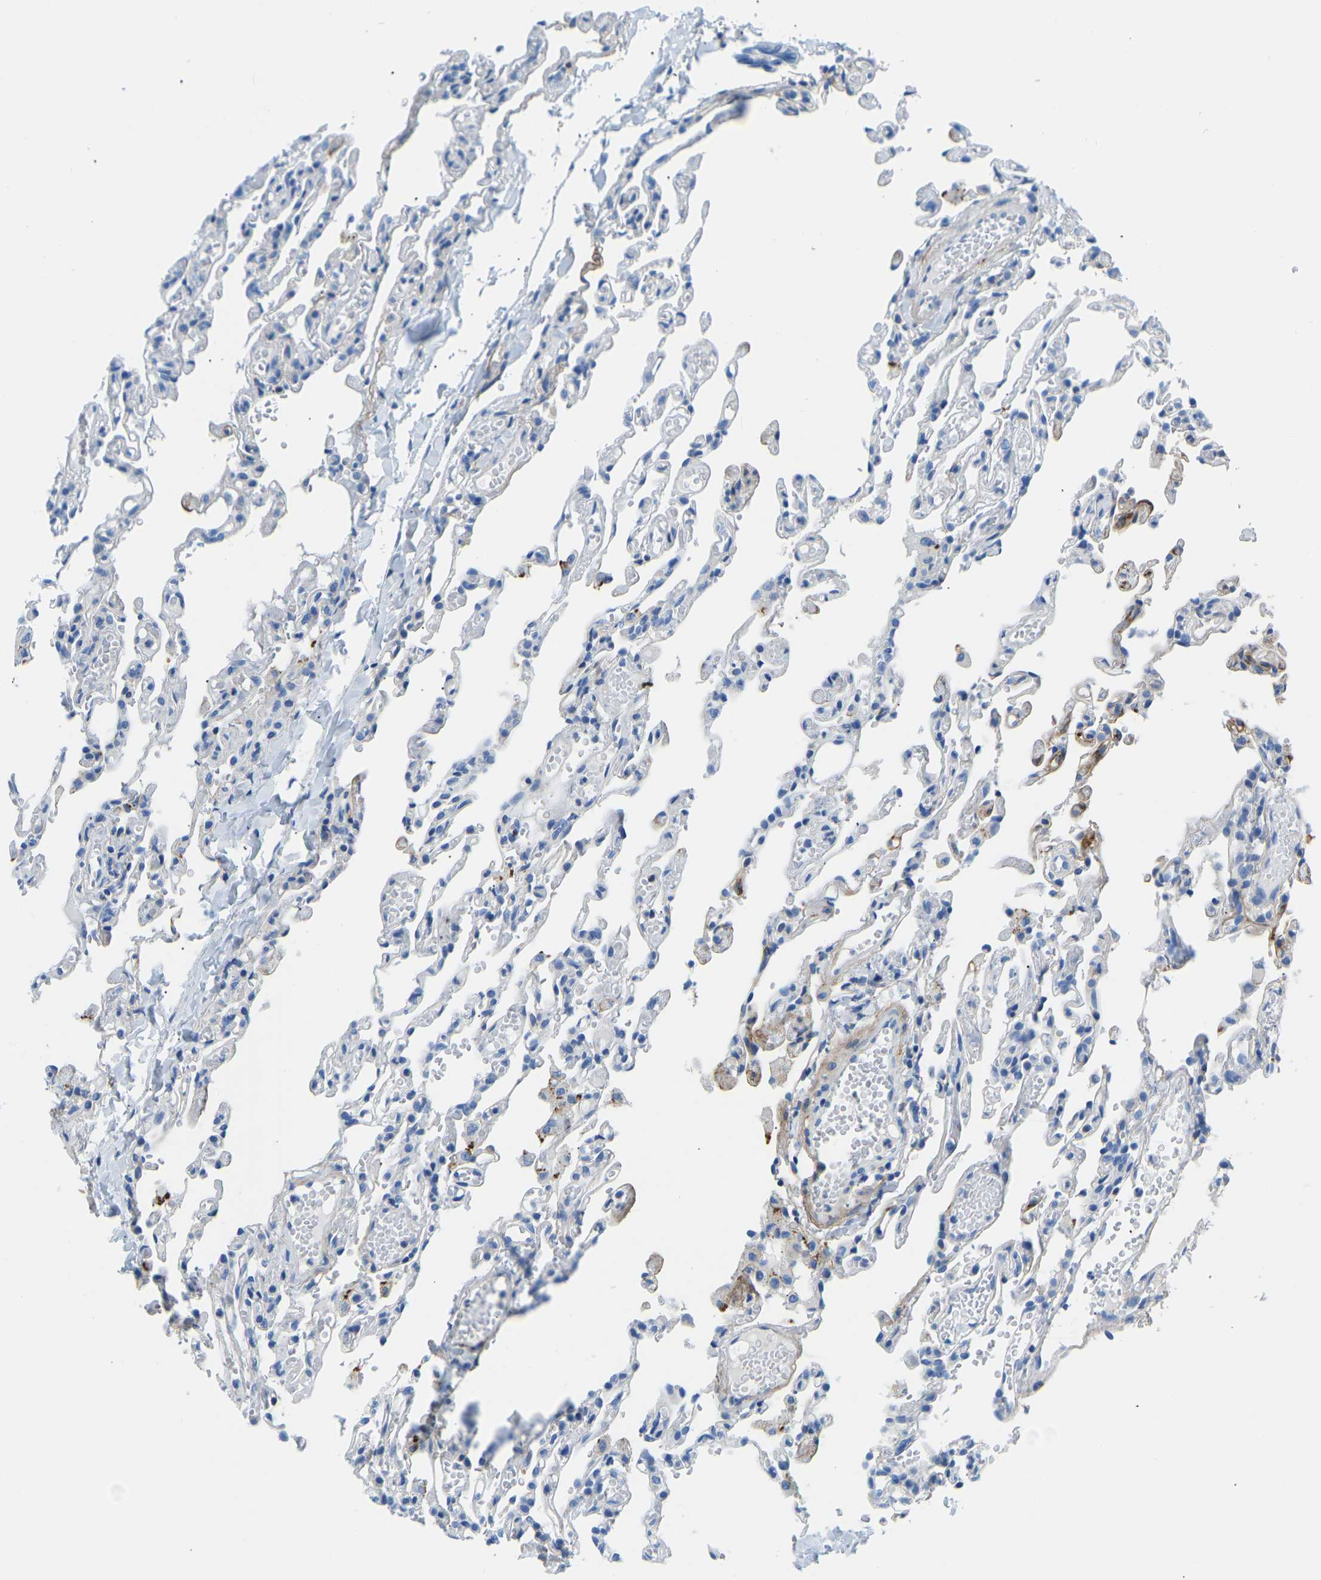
{"staining": {"intensity": "negative", "quantity": "none", "location": "none"}, "tissue": "lung", "cell_type": "Alveolar cells", "image_type": "normal", "snomed": [{"axis": "morphology", "description": "Normal tissue, NOS"}, {"axis": "topography", "description": "Lung"}], "caption": "DAB (3,3'-diaminobenzidine) immunohistochemical staining of normal human lung reveals no significant staining in alveolar cells. (DAB (3,3'-diaminobenzidine) immunohistochemistry (IHC) visualized using brightfield microscopy, high magnification).", "gene": "COL15A1", "patient": {"sex": "male", "age": 21}}